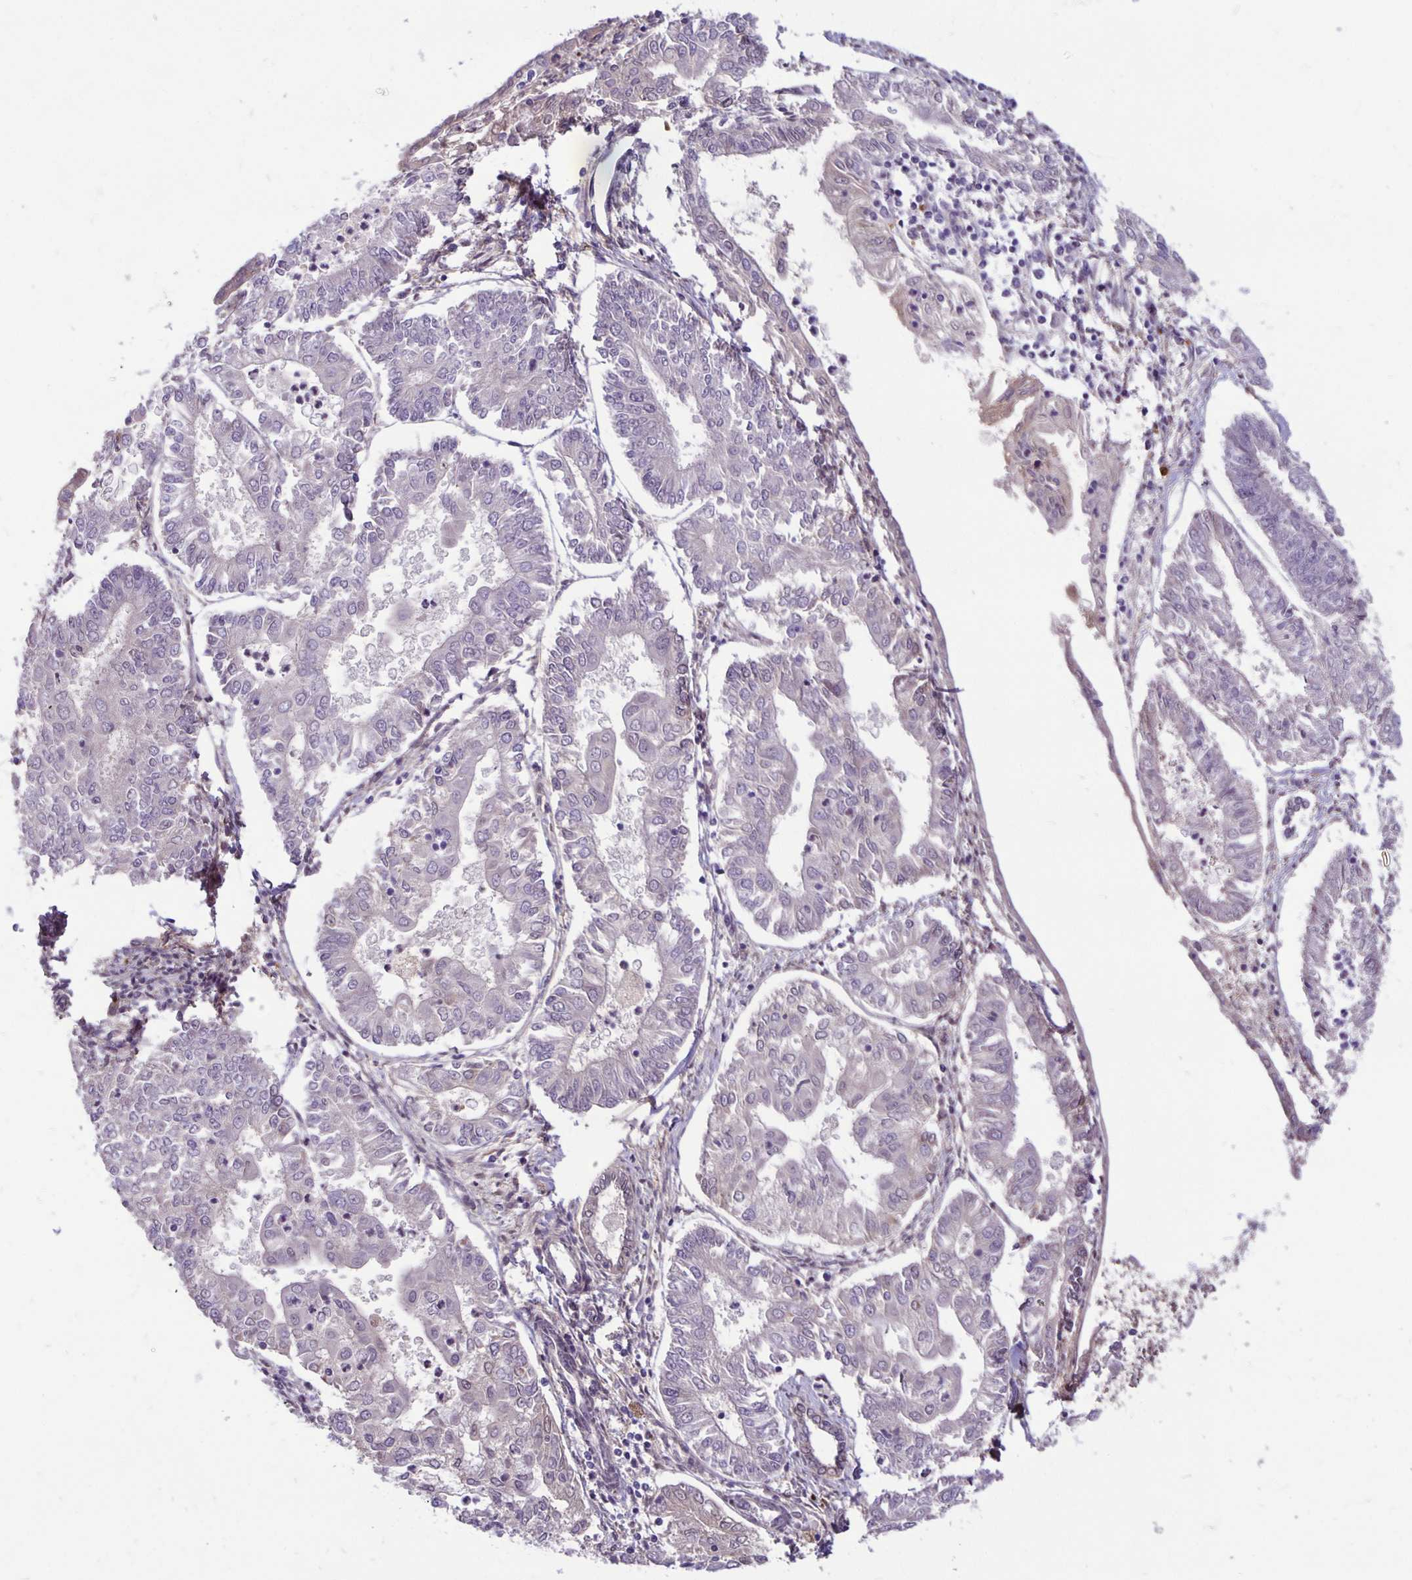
{"staining": {"intensity": "negative", "quantity": "none", "location": "none"}, "tissue": "endometrial cancer", "cell_type": "Tumor cells", "image_type": "cancer", "snomed": [{"axis": "morphology", "description": "Adenocarcinoma, NOS"}, {"axis": "topography", "description": "Endometrium"}], "caption": "Tumor cells are negative for brown protein staining in endometrial cancer (adenocarcinoma).", "gene": "TAX1BP3", "patient": {"sex": "female", "age": 68}}